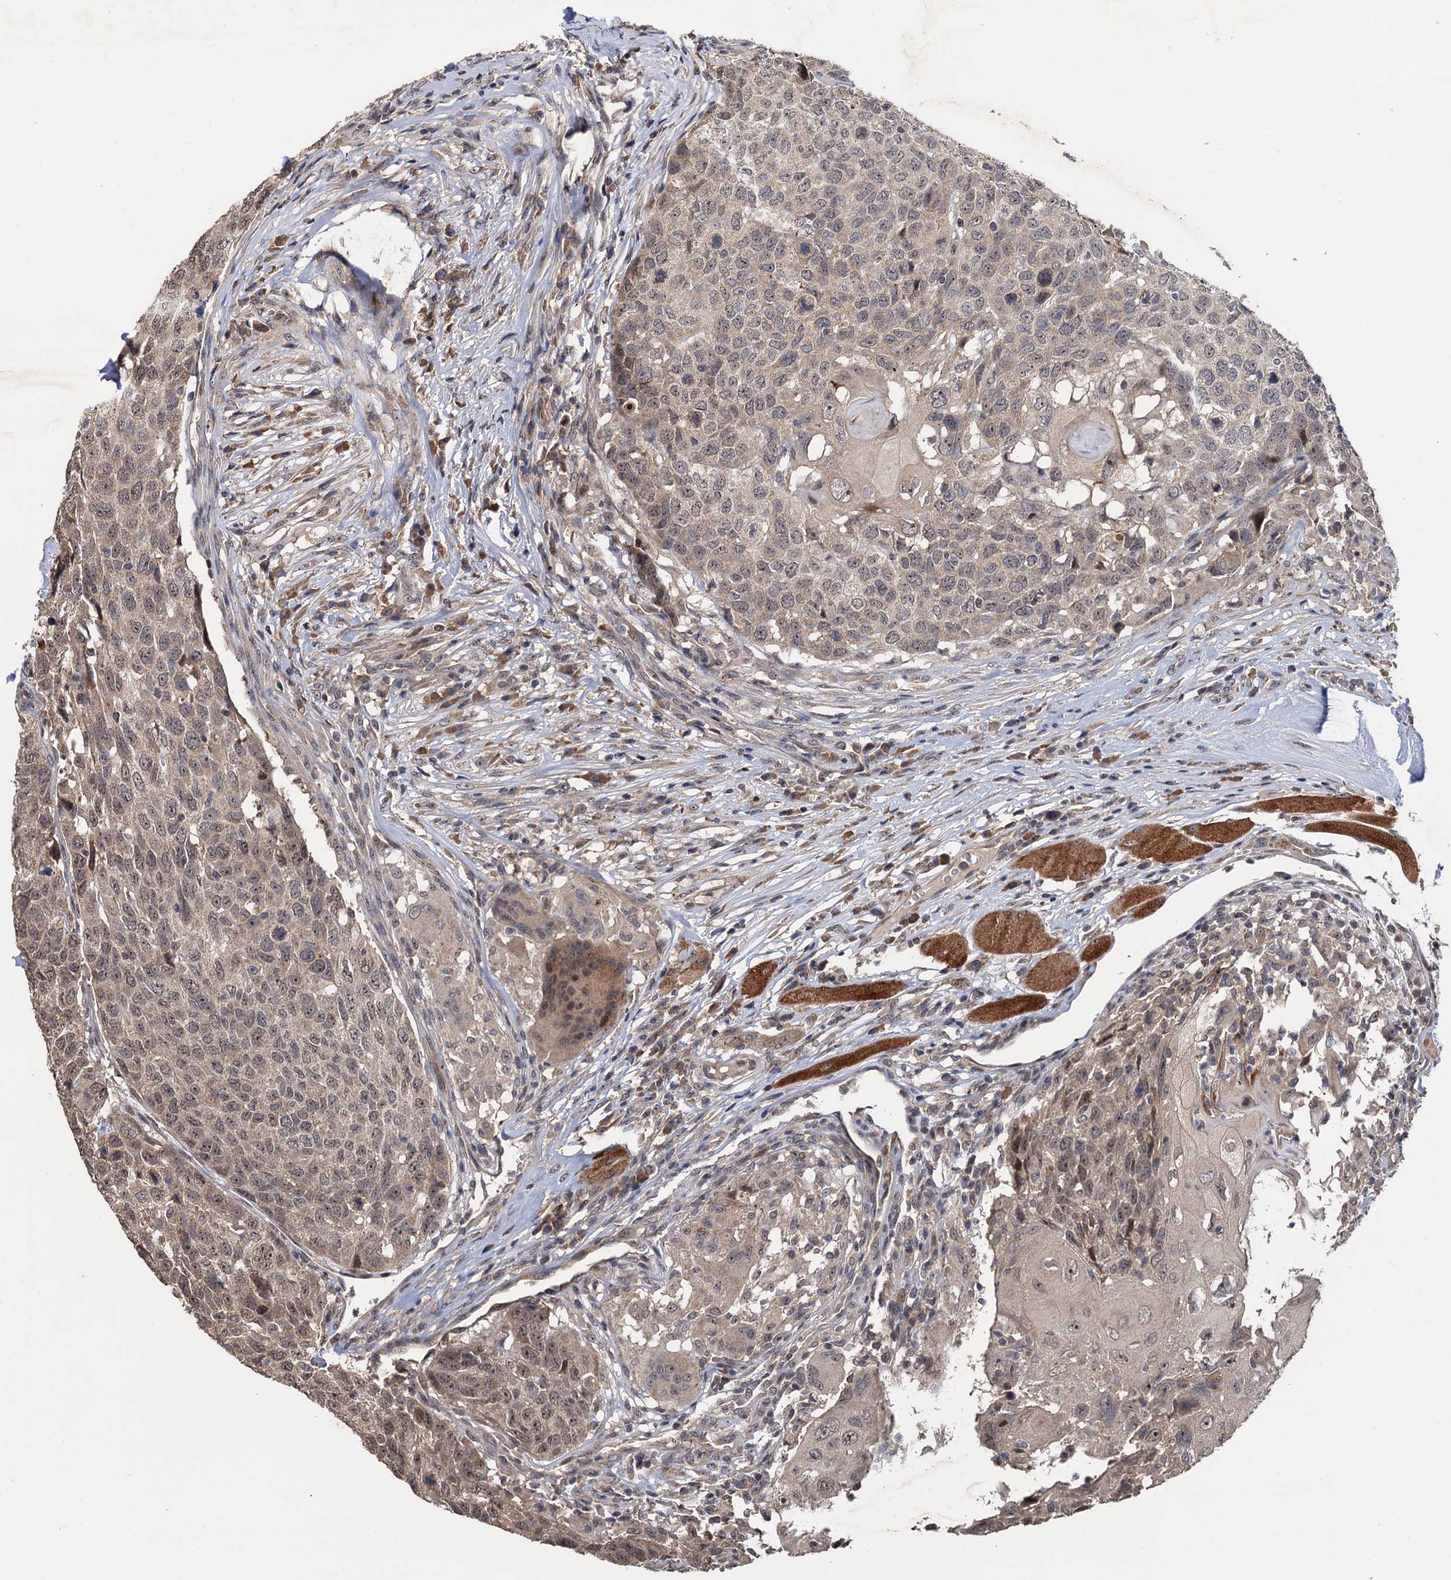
{"staining": {"intensity": "weak", "quantity": "25%-75%", "location": "cytoplasmic/membranous,nuclear"}, "tissue": "head and neck cancer", "cell_type": "Tumor cells", "image_type": "cancer", "snomed": [{"axis": "morphology", "description": "Squamous cell carcinoma, NOS"}, {"axis": "topography", "description": "Head-Neck"}], "caption": "Immunohistochemistry histopathology image of head and neck cancer (squamous cell carcinoma) stained for a protein (brown), which demonstrates low levels of weak cytoplasmic/membranous and nuclear expression in about 25%-75% of tumor cells.", "gene": "LRRC63", "patient": {"sex": "male", "age": 66}}